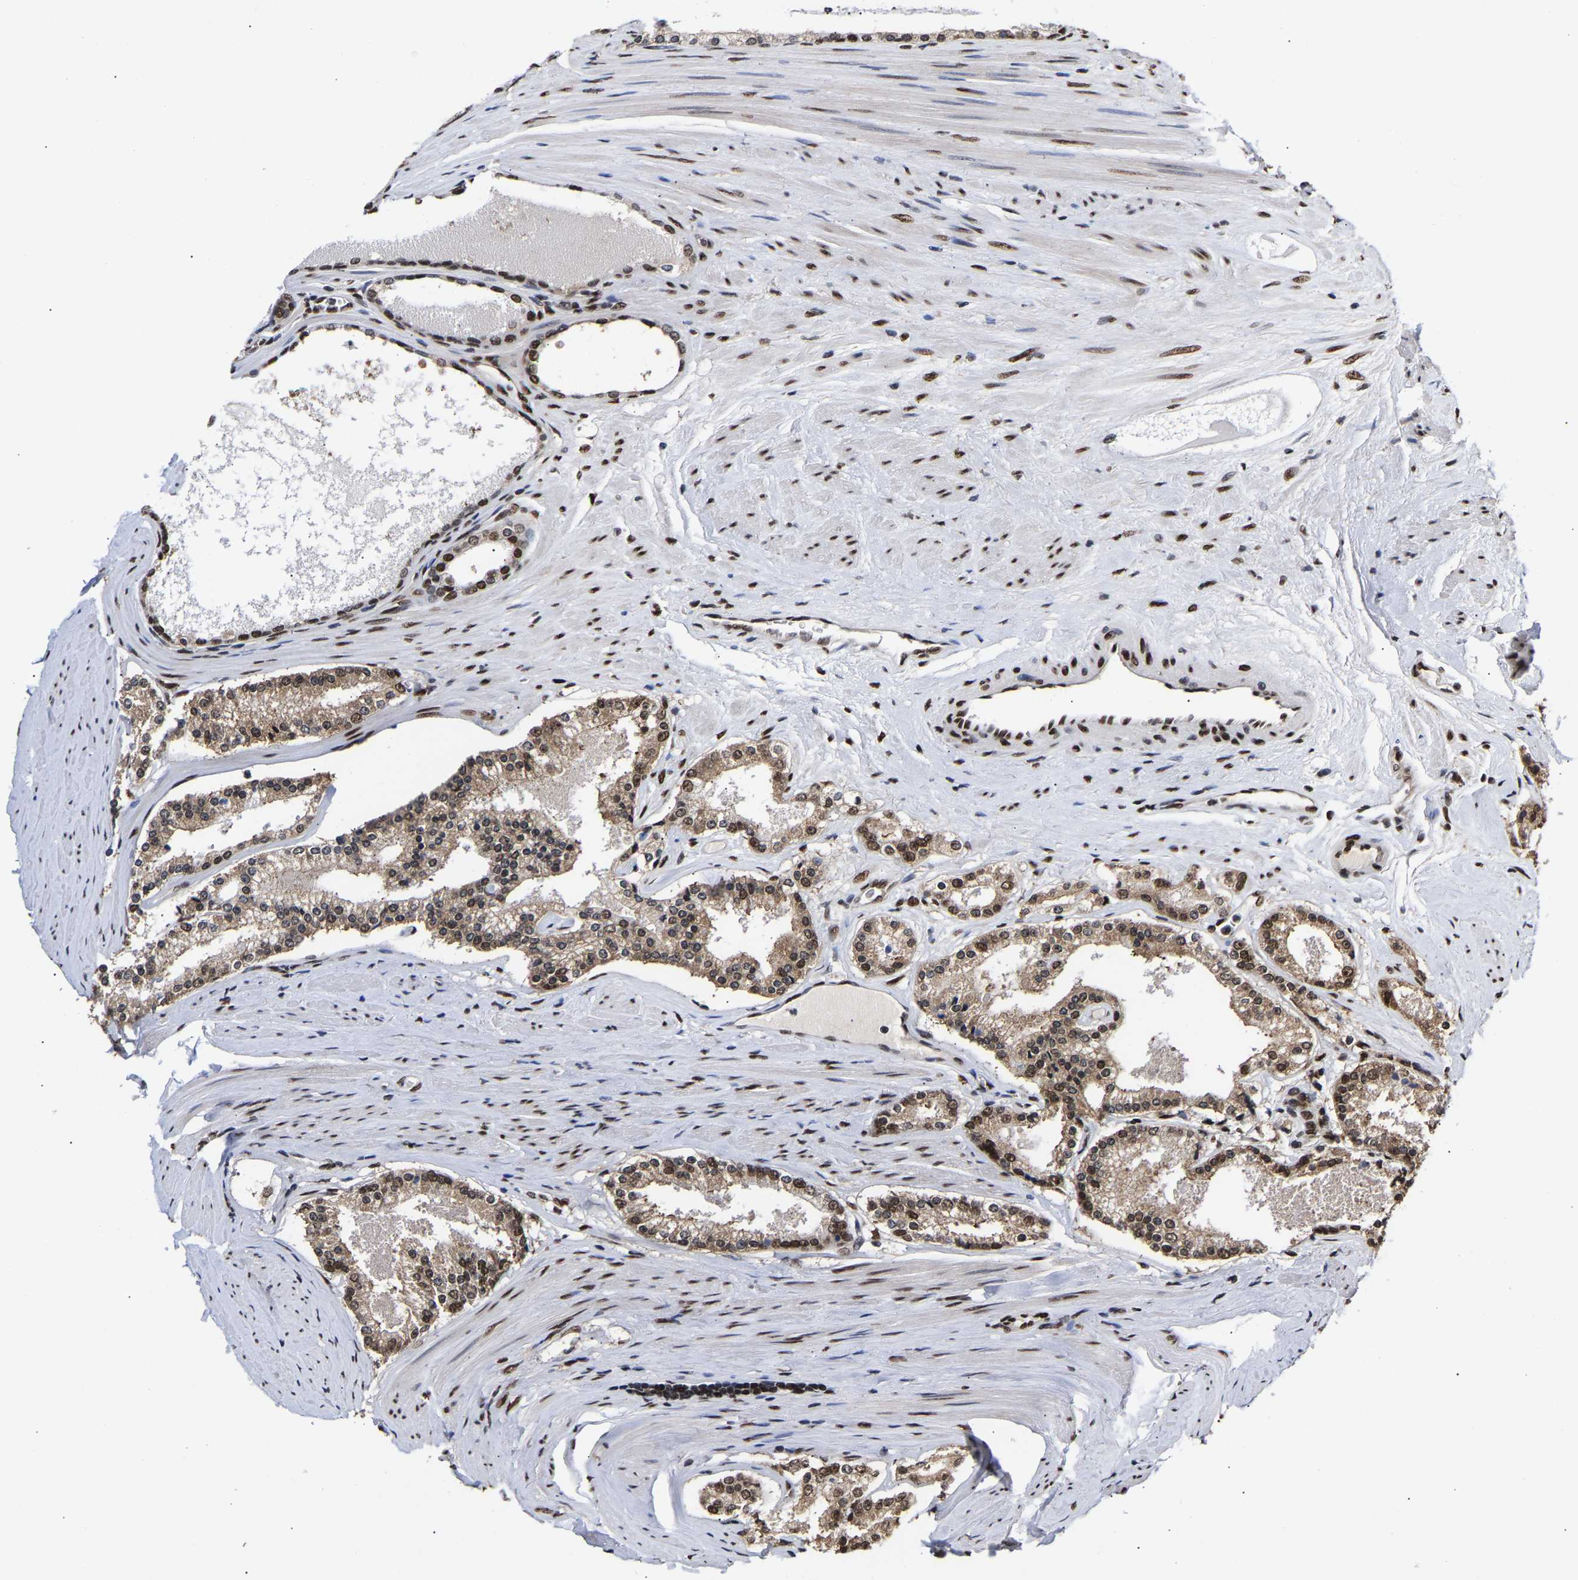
{"staining": {"intensity": "moderate", "quantity": "25%-75%", "location": "cytoplasmic/membranous,nuclear"}, "tissue": "prostate cancer", "cell_type": "Tumor cells", "image_type": "cancer", "snomed": [{"axis": "morphology", "description": "Adenocarcinoma, Low grade"}, {"axis": "topography", "description": "Prostate"}], "caption": "Prostate cancer stained for a protein (brown) displays moderate cytoplasmic/membranous and nuclear positive expression in about 25%-75% of tumor cells.", "gene": "PSIP1", "patient": {"sex": "male", "age": 70}}